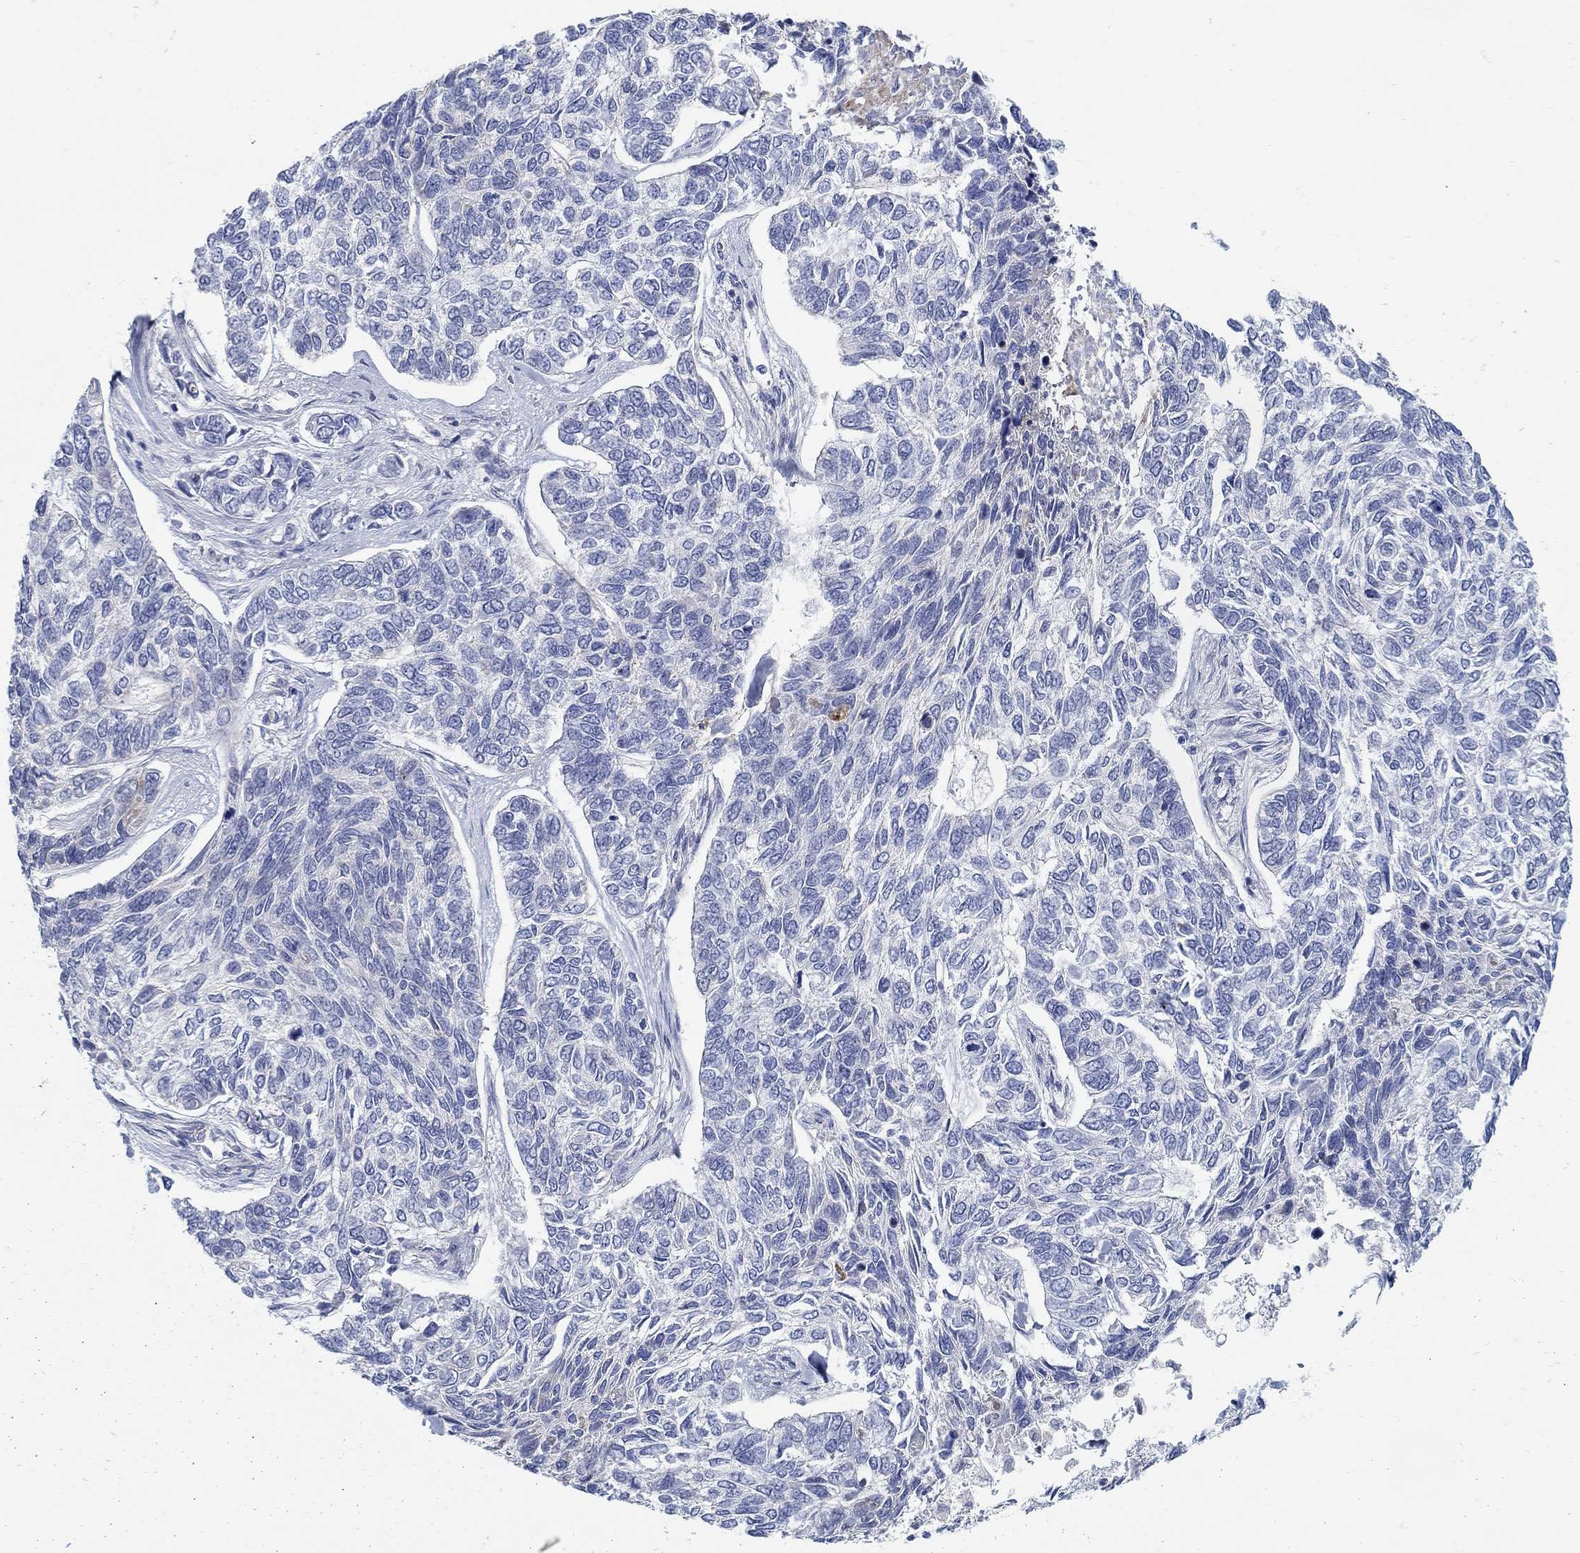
{"staining": {"intensity": "negative", "quantity": "none", "location": "none"}, "tissue": "skin cancer", "cell_type": "Tumor cells", "image_type": "cancer", "snomed": [{"axis": "morphology", "description": "Basal cell carcinoma"}, {"axis": "topography", "description": "Skin"}], "caption": "High power microscopy image of an immunohistochemistry micrograph of skin cancer (basal cell carcinoma), revealing no significant staining in tumor cells.", "gene": "ANO7", "patient": {"sex": "female", "age": 65}}